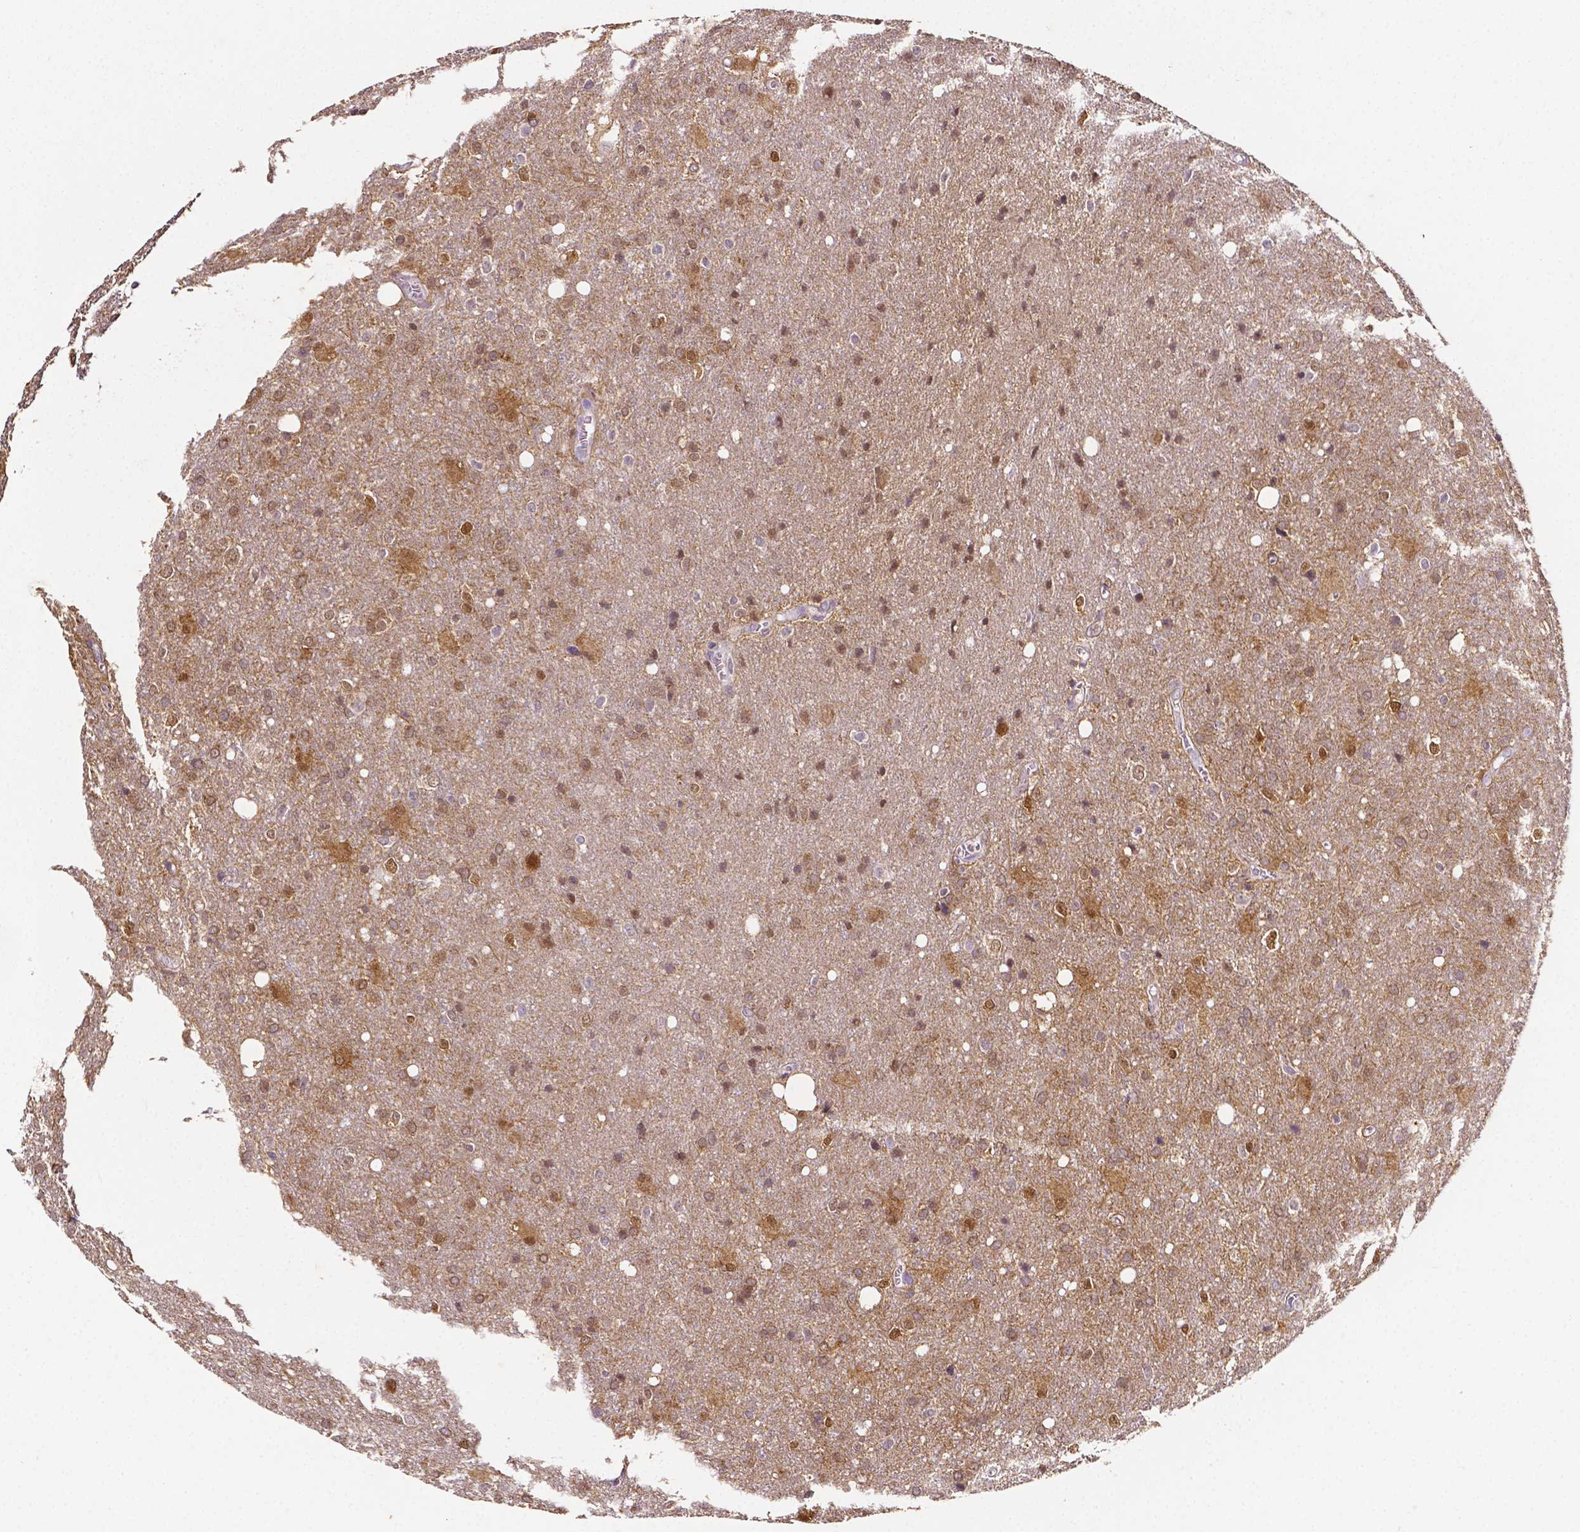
{"staining": {"intensity": "moderate", "quantity": ">75%", "location": "cytoplasmic/membranous,nuclear"}, "tissue": "glioma", "cell_type": "Tumor cells", "image_type": "cancer", "snomed": [{"axis": "morphology", "description": "Glioma, malignant, Low grade"}, {"axis": "topography", "description": "Brain"}], "caption": "Immunohistochemical staining of glioma exhibits medium levels of moderate cytoplasmic/membranous and nuclear protein positivity in about >75% of tumor cells.", "gene": "PSAT1", "patient": {"sex": "male", "age": 66}}